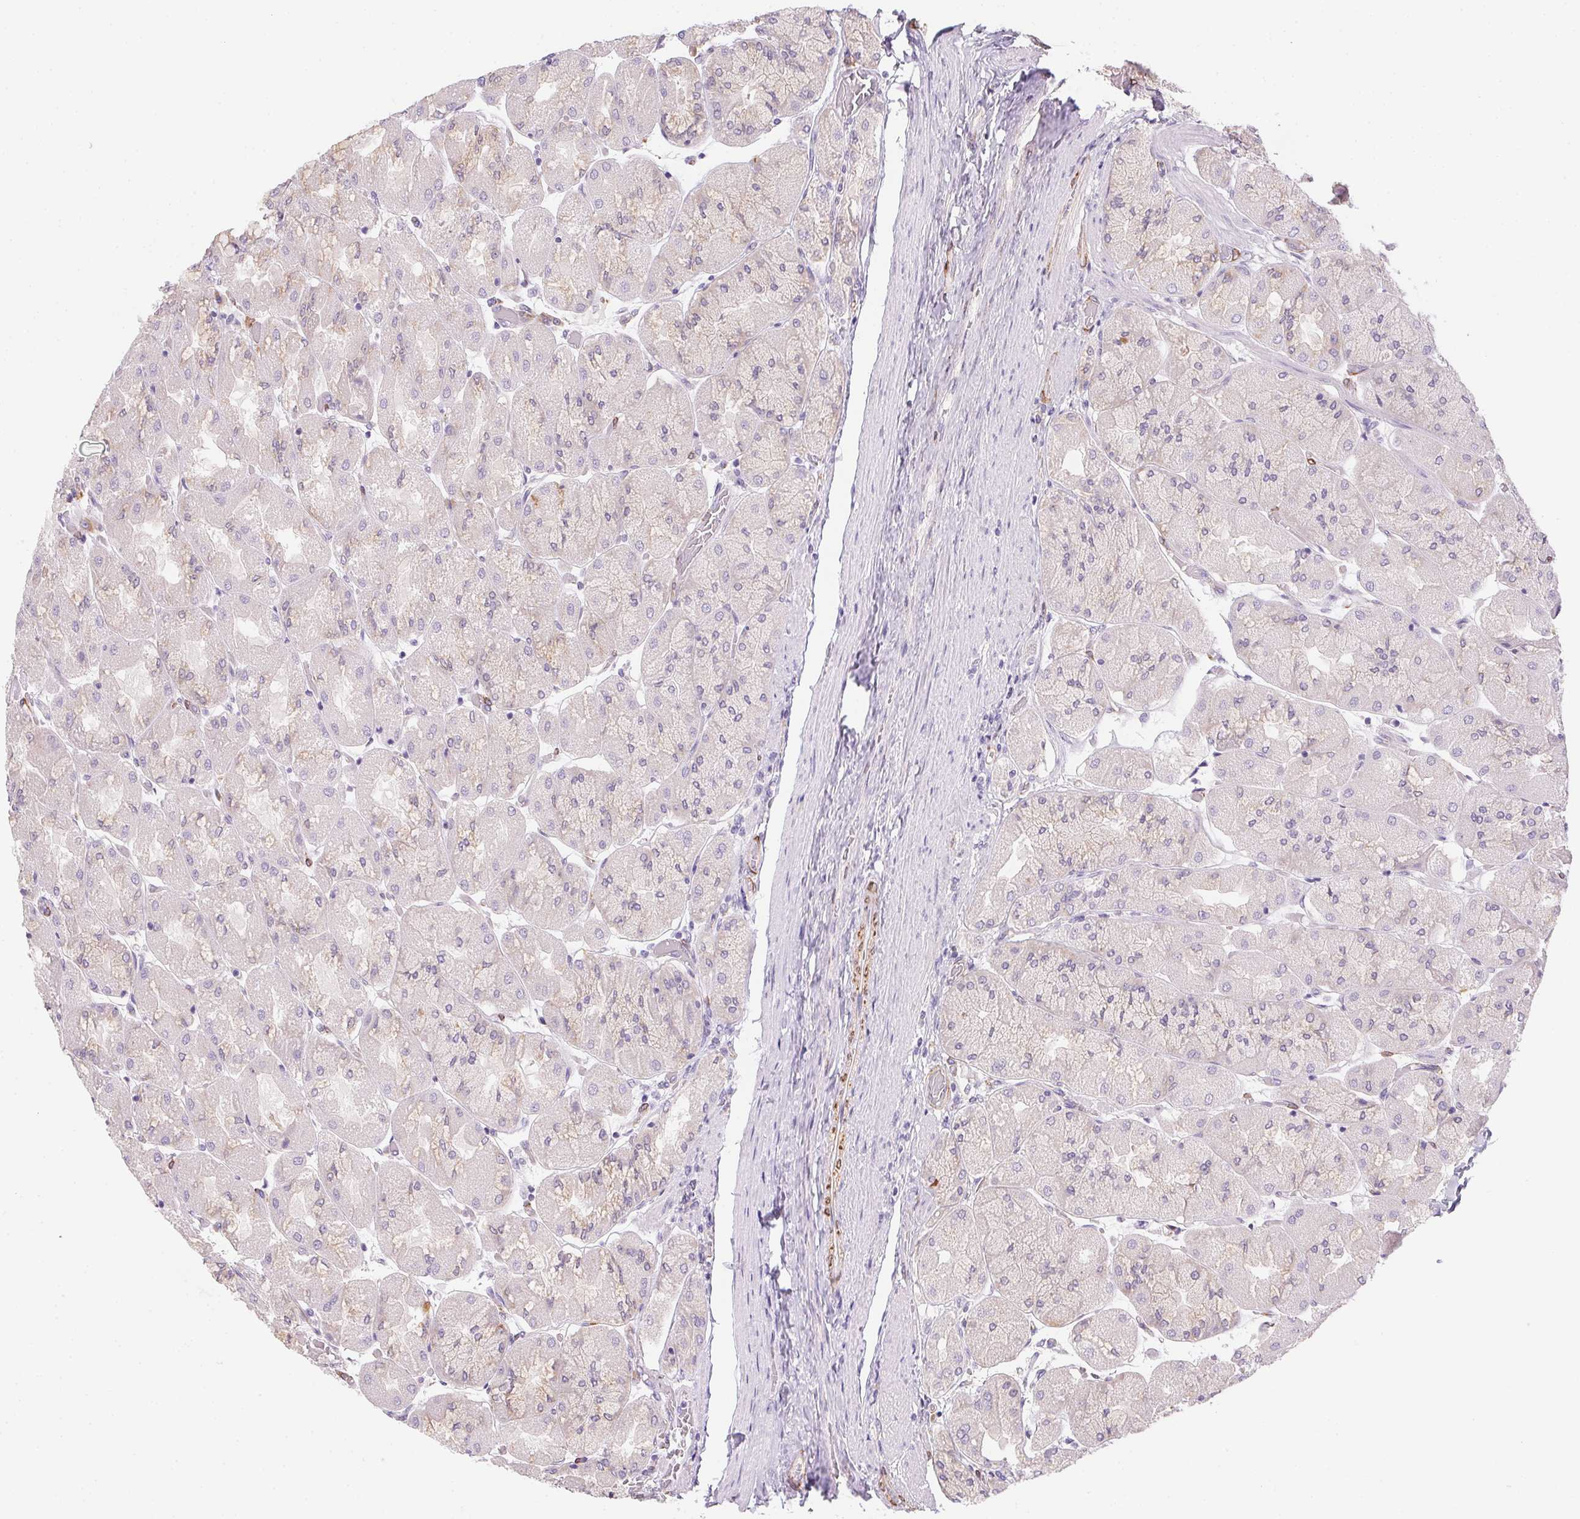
{"staining": {"intensity": "moderate", "quantity": "<25%", "location": "cytoplasmic/membranous"}, "tissue": "stomach", "cell_type": "Glandular cells", "image_type": "normal", "snomed": [{"axis": "morphology", "description": "Normal tissue, NOS"}, {"axis": "topography", "description": "Stomach"}], "caption": "IHC staining of normal stomach, which shows low levels of moderate cytoplasmic/membranous expression in approximately <25% of glandular cells indicating moderate cytoplasmic/membranous protein staining. The staining was performed using DAB (brown) for protein detection and nuclei were counterstained in hematoxylin (blue).", "gene": "HRC", "patient": {"sex": "female", "age": 61}}